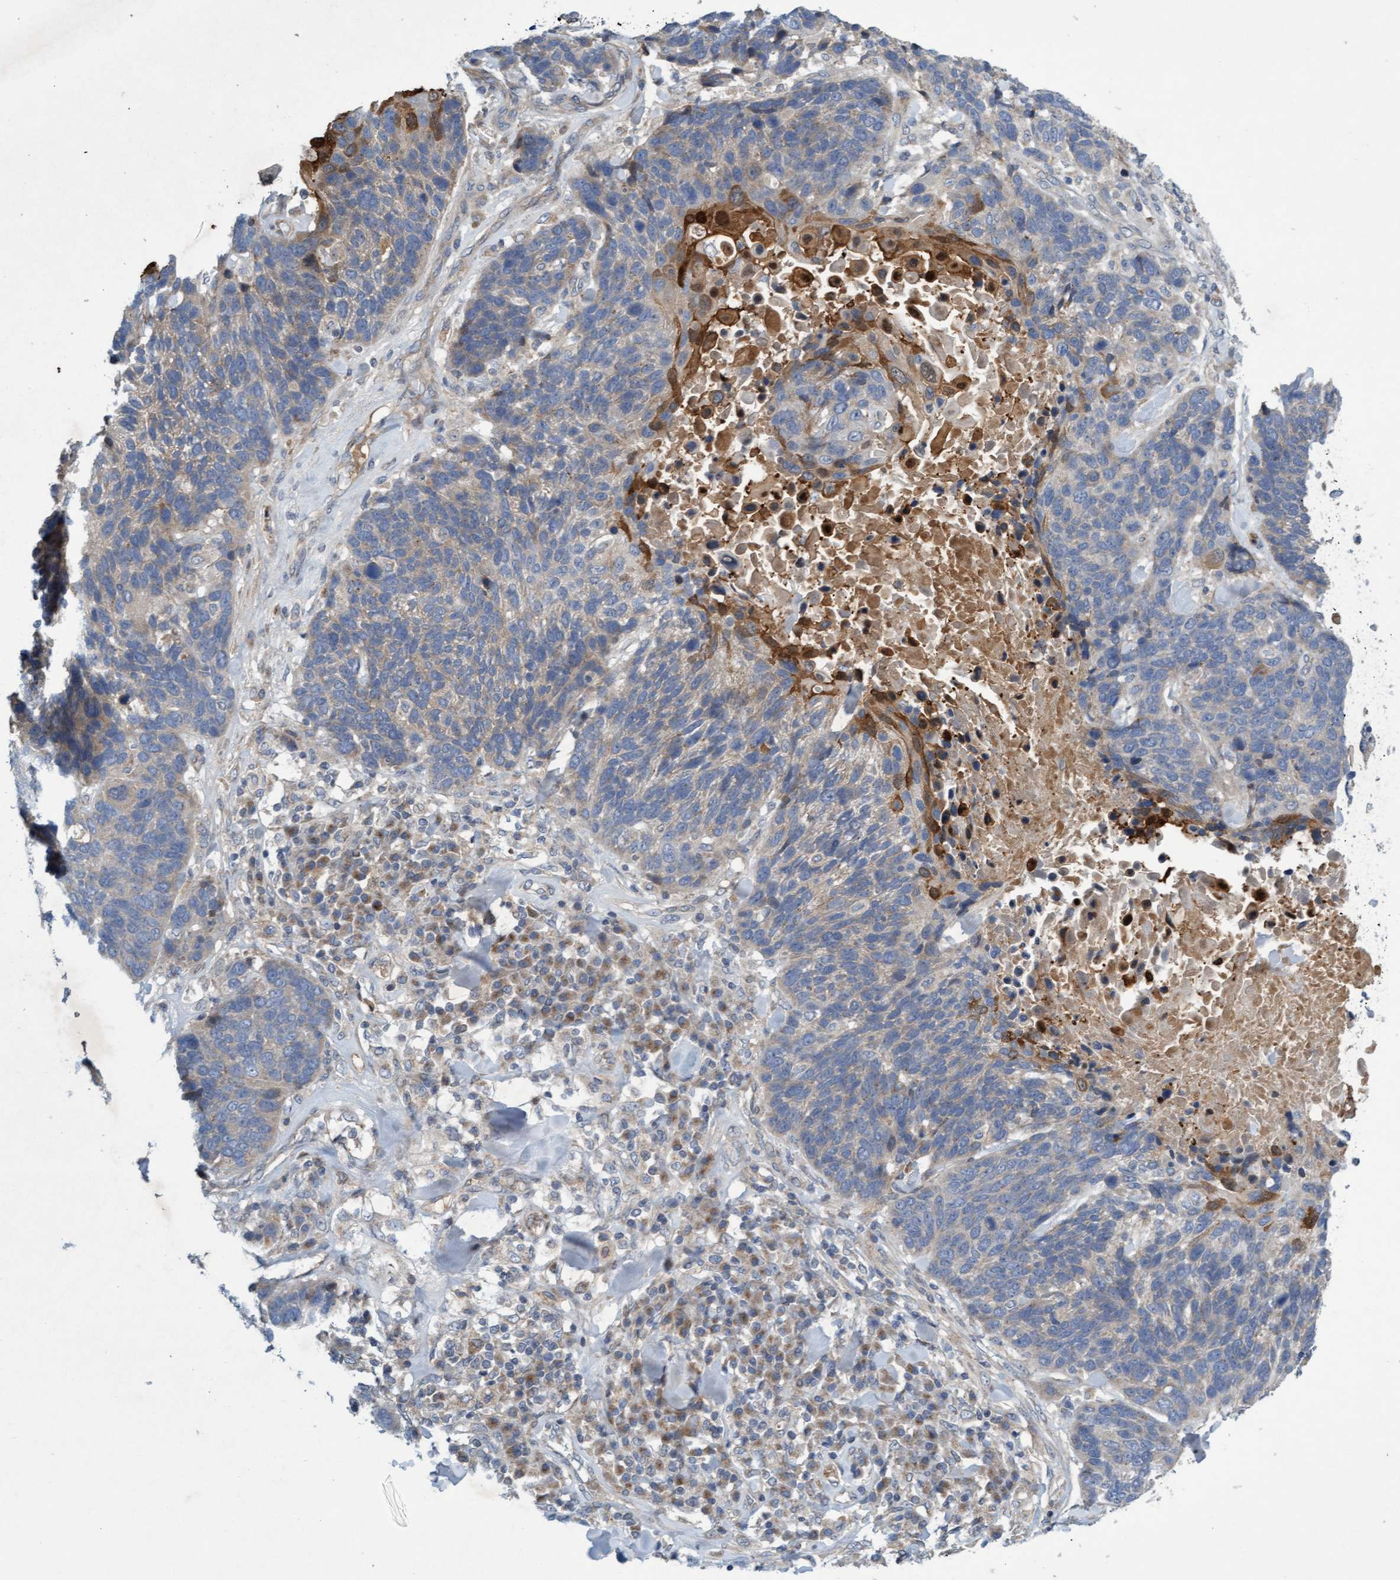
{"staining": {"intensity": "weak", "quantity": "<25%", "location": "cytoplasmic/membranous"}, "tissue": "lung cancer", "cell_type": "Tumor cells", "image_type": "cancer", "snomed": [{"axis": "morphology", "description": "Squamous cell carcinoma, NOS"}, {"axis": "topography", "description": "Lung"}], "caption": "An immunohistochemistry (IHC) histopathology image of lung cancer is shown. There is no staining in tumor cells of lung cancer.", "gene": "DDHD2", "patient": {"sex": "male", "age": 65}}